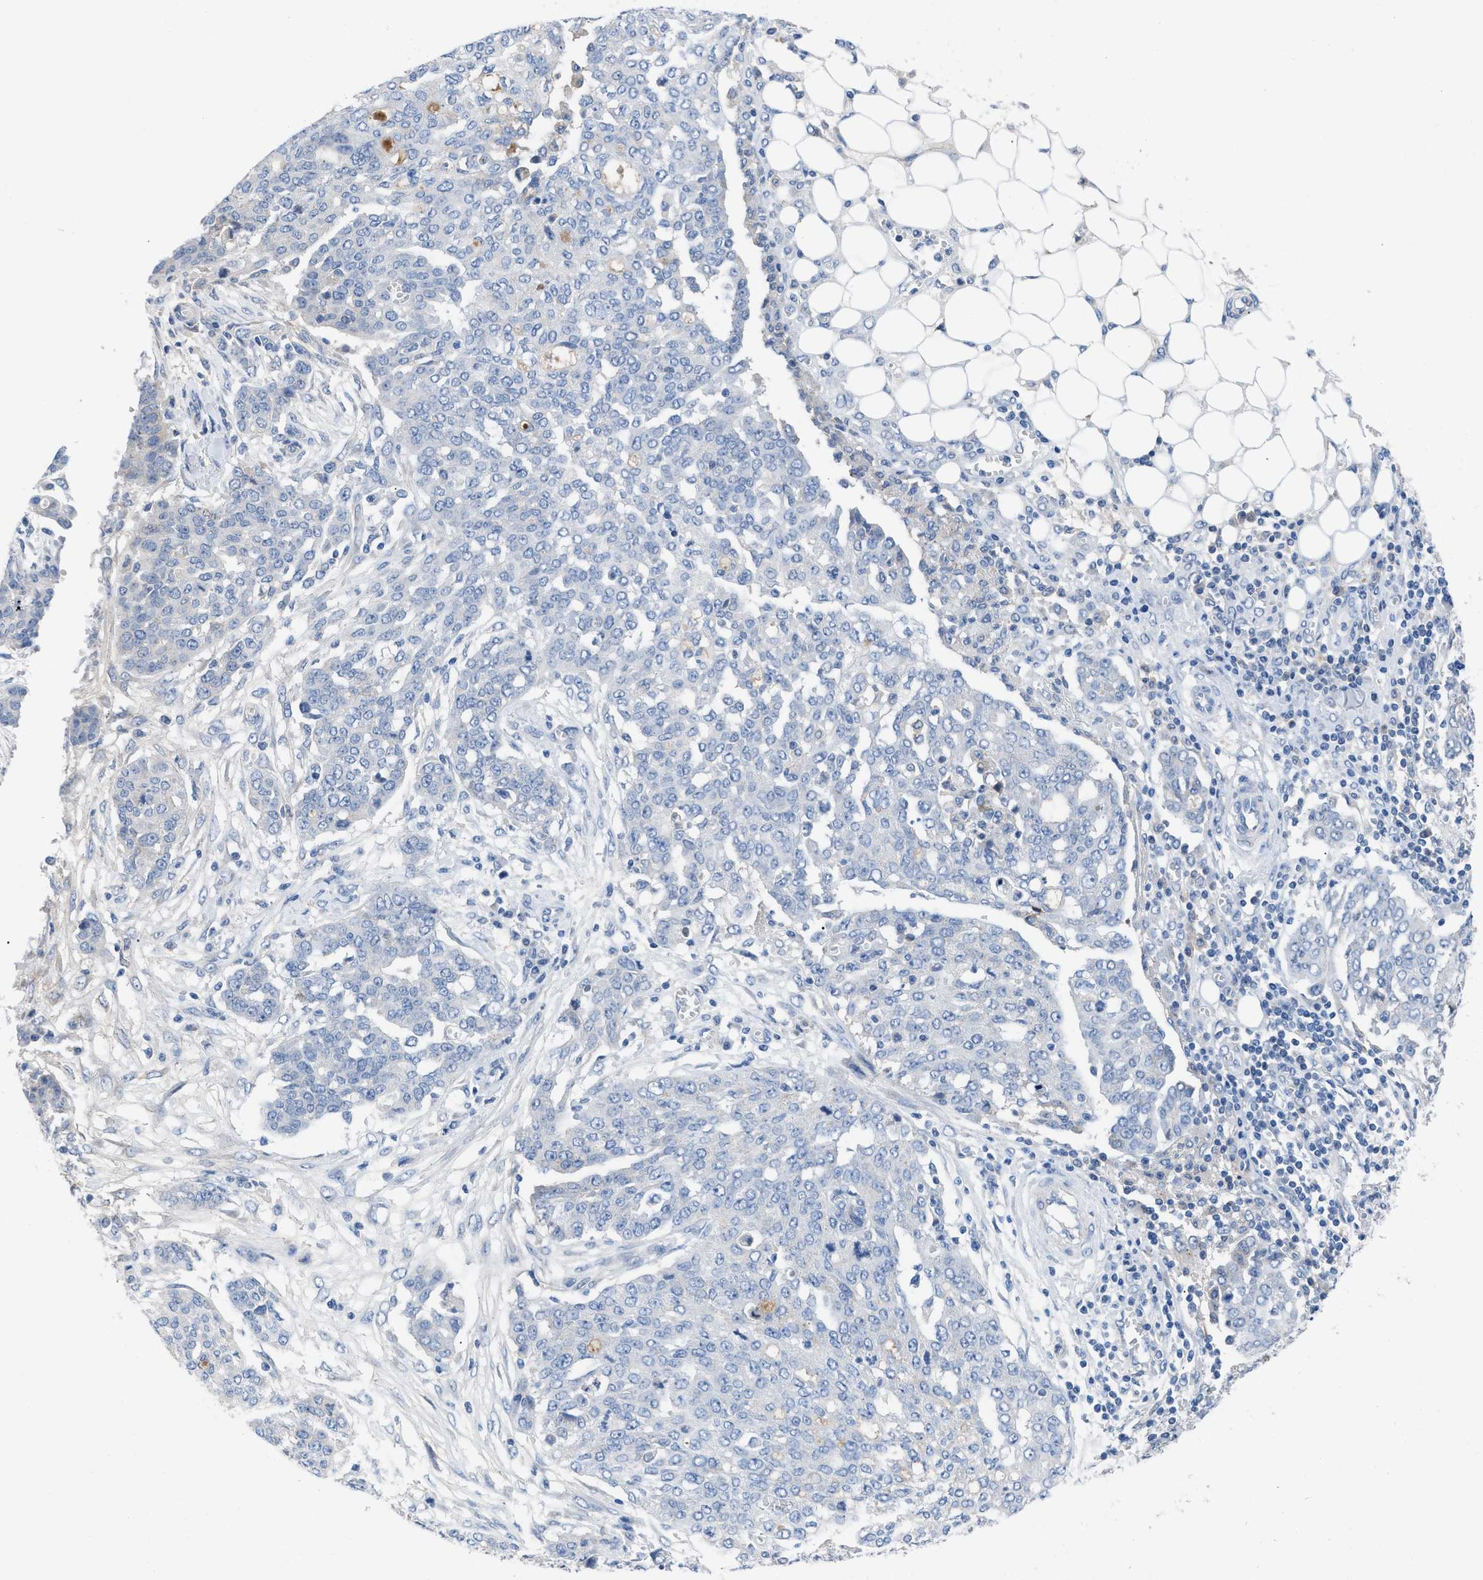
{"staining": {"intensity": "negative", "quantity": "none", "location": "none"}, "tissue": "ovarian cancer", "cell_type": "Tumor cells", "image_type": "cancer", "snomed": [{"axis": "morphology", "description": "Cystadenocarcinoma, serous, NOS"}, {"axis": "topography", "description": "Soft tissue"}, {"axis": "topography", "description": "Ovary"}], "caption": "The immunohistochemistry (IHC) histopathology image has no significant positivity in tumor cells of ovarian serous cystadenocarcinoma tissue. (DAB (3,3'-diaminobenzidine) immunohistochemistry visualized using brightfield microscopy, high magnification).", "gene": "HPX", "patient": {"sex": "female", "age": 57}}